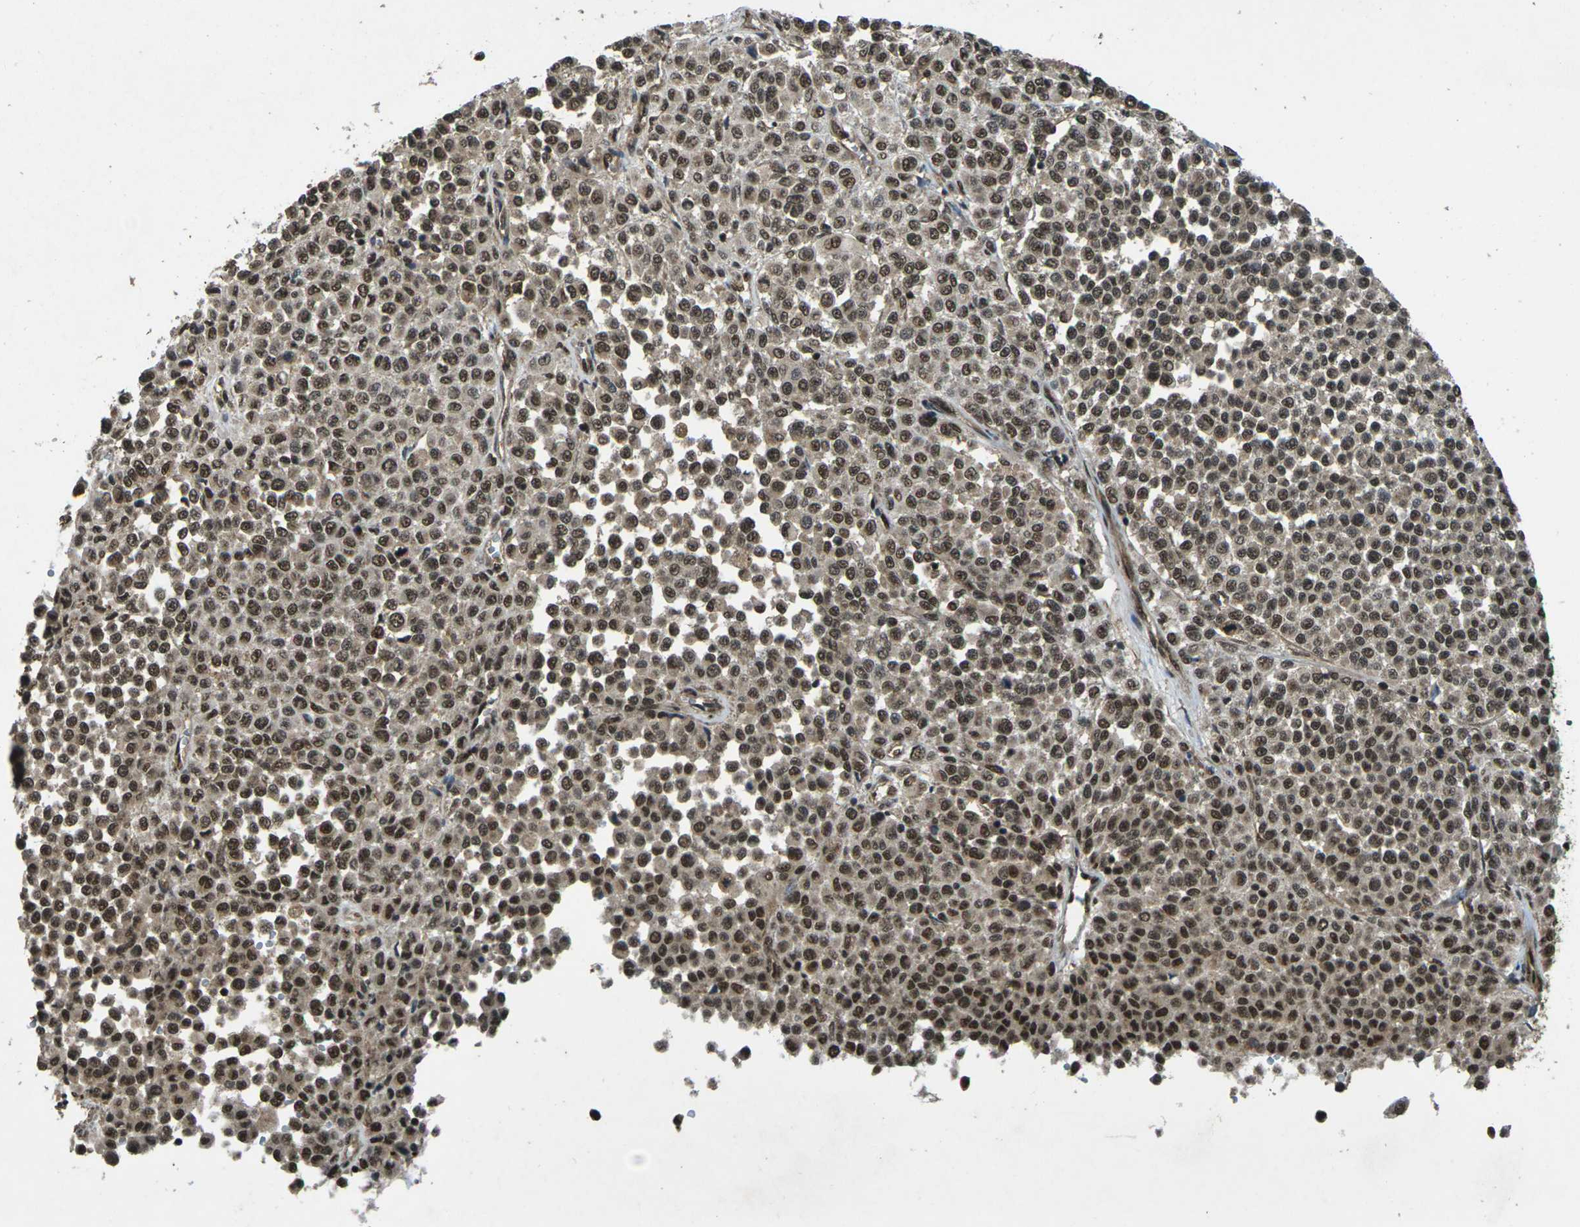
{"staining": {"intensity": "moderate", "quantity": ">75%", "location": "cytoplasmic/membranous,nuclear"}, "tissue": "melanoma", "cell_type": "Tumor cells", "image_type": "cancer", "snomed": [{"axis": "morphology", "description": "Malignant melanoma, Metastatic site"}, {"axis": "topography", "description": "Pancreas"}], "caption": "Tumor cells demonstrate medium levels of moderate cytoplasmic/membranous and nuclear staining in about >75% of cells in melanoma.", "gene": "NR4A2", "patient": {"sex": "female", "age": 30}}